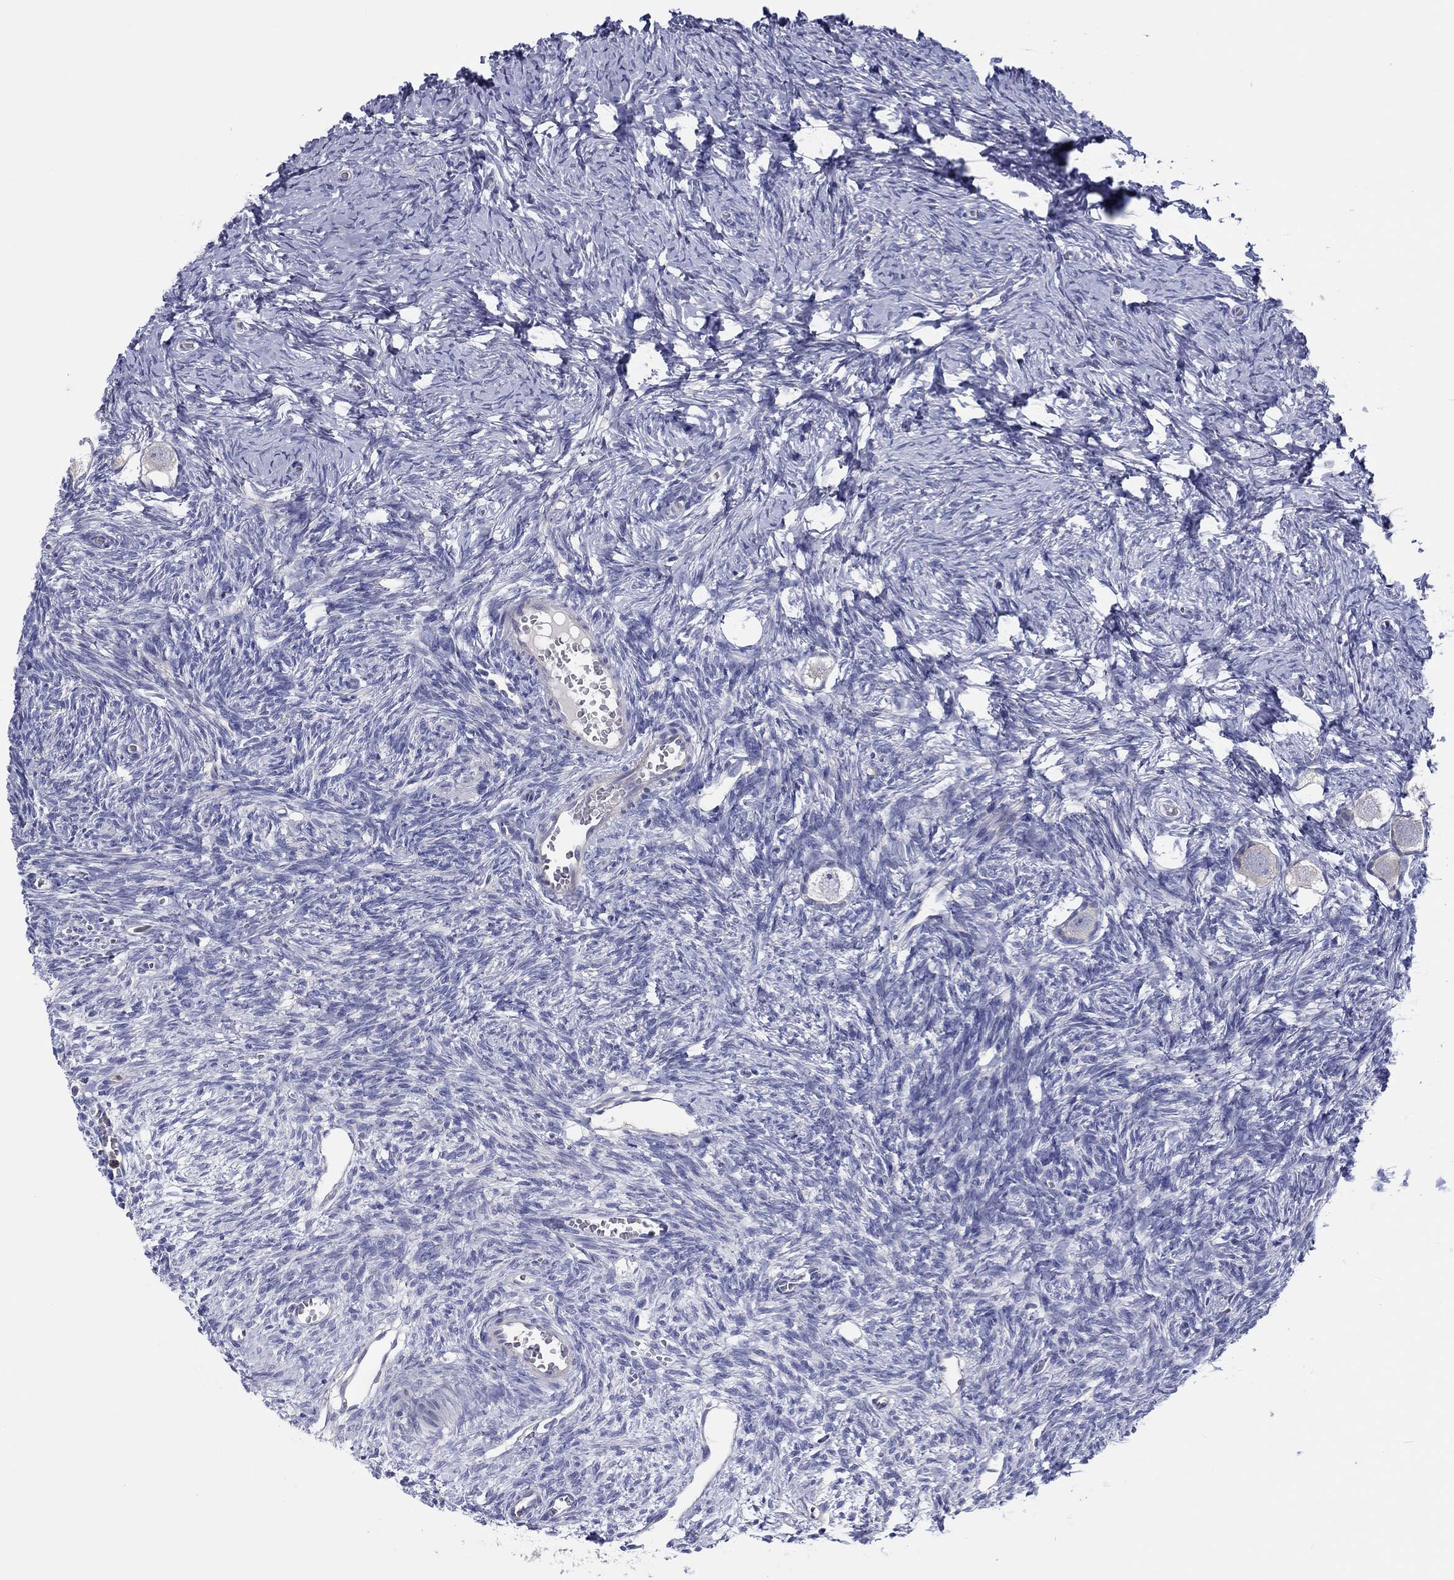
{"staining": {"intensity": "negative", "quantity": "none", "location": "none"}, "tissue": "ovary", "cell_type": "Follicle cells", "image_type": "normal", "snomed": [{"axis": "morphology", "description": "Normal tissue, NOS"}, {"axis": "topography", "description": "Ovary"}], "caption": "Follicle cells show no significant expression in benign ovary. (Brightfield microscopy of DAB (3,3'-diaminobenzidine) immunohistochemistry (IHC) at high magnification).", "gene": "ABCG4", "patient": {"sex": "female", "age": 27}}